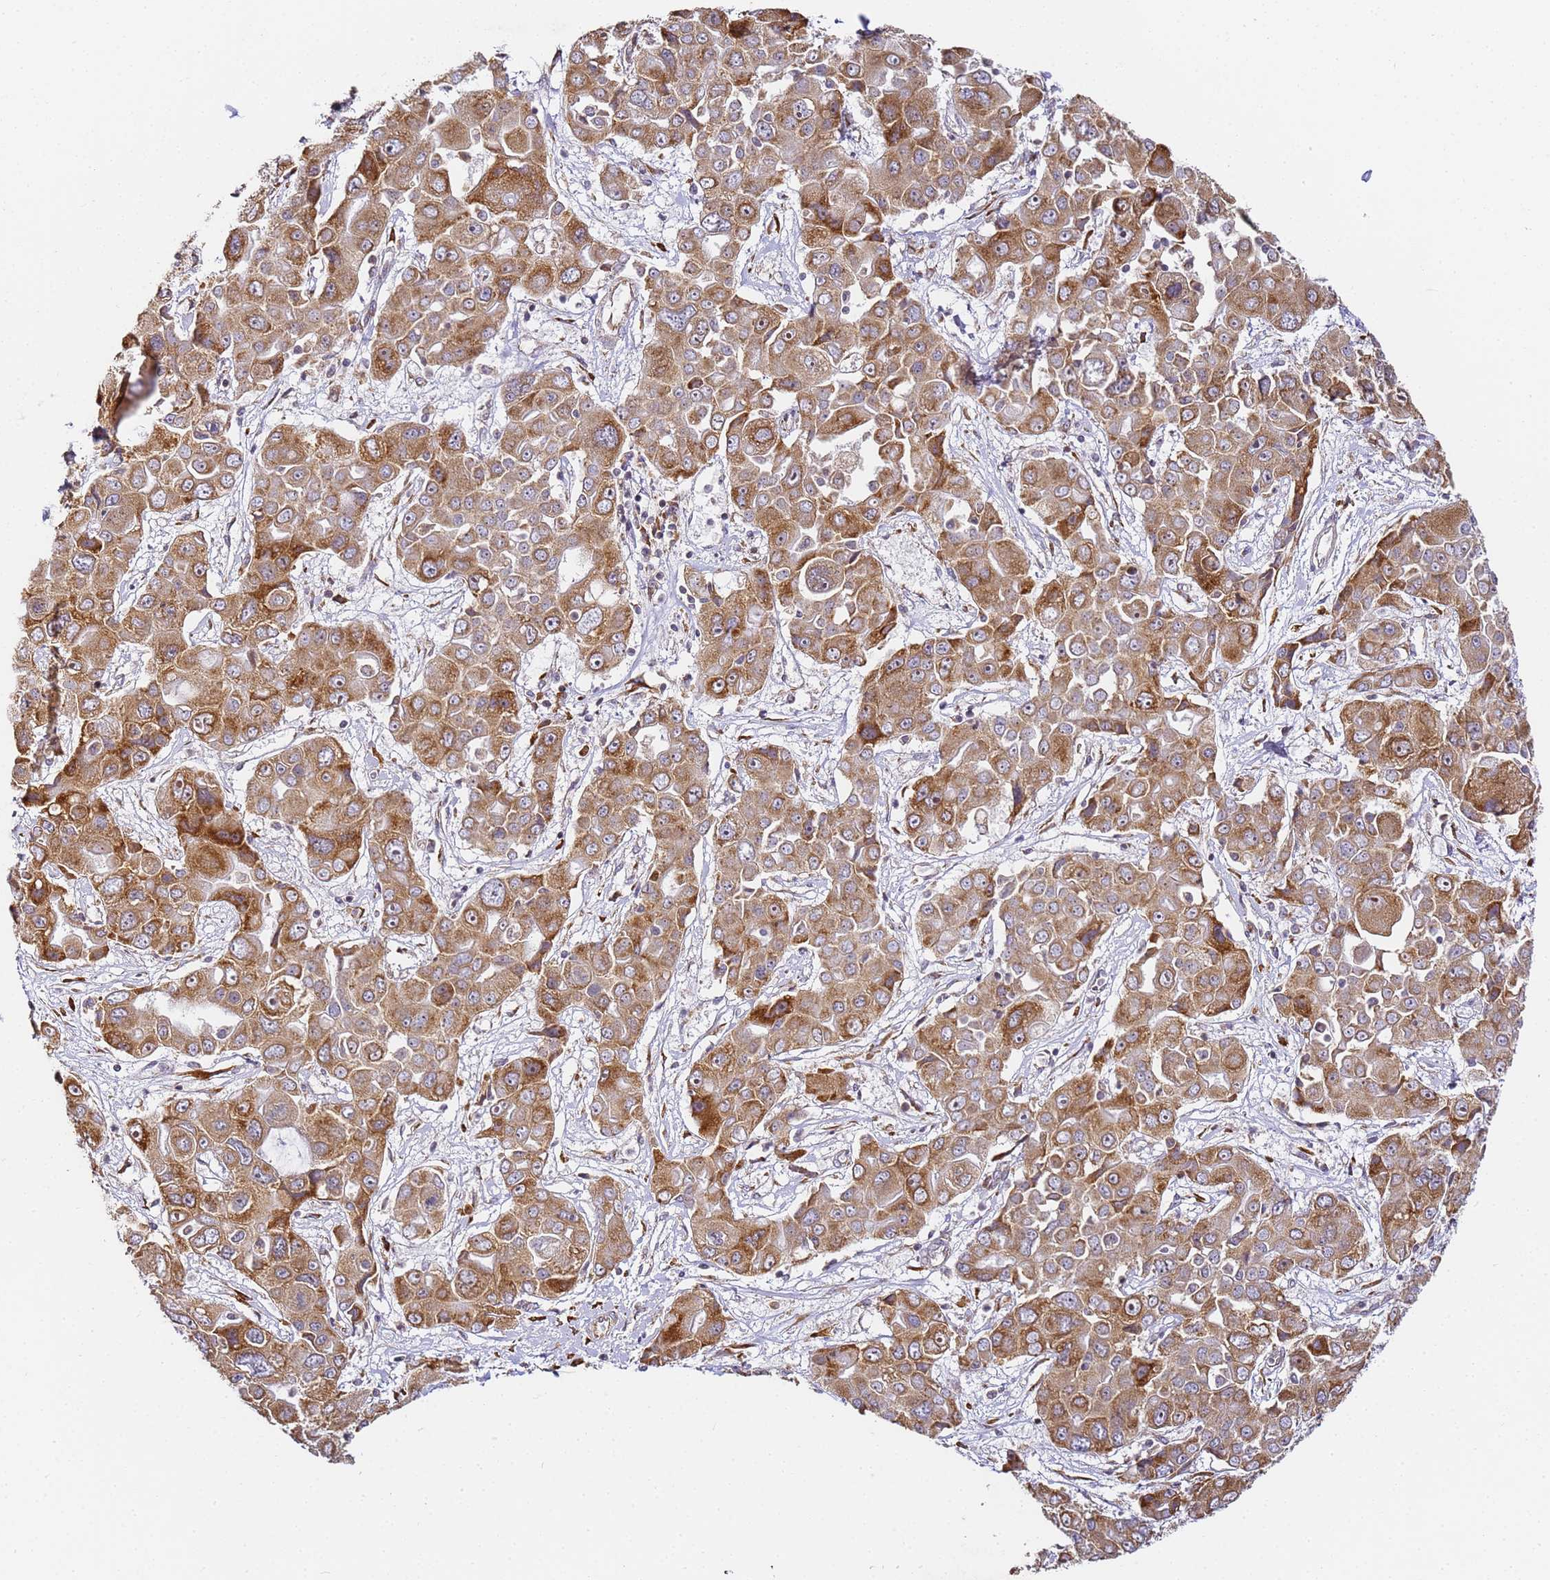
{"staining": {"intensity": "strong", "quantity": ">75%", "location": "cytoplasmic/membranous"}, "tissue": "liver cancer", "cell_type": "Tumor cells", "image_type": "cancer", "snomed": [{"axis": "morphology", "description": "Cholangiocarcinoma"}, {"axis": "topography", "description": "Liver"}], "caption": "This histopathology image reveals immunohistochemistry (IHC) staining of human liver cholangiocarcinoma, with high strong cytoplasmic/membranous expression in approximately >75% of tumor cells.", "gene": "RPL13A", "patient": {"sex": "male", "age": 67}}